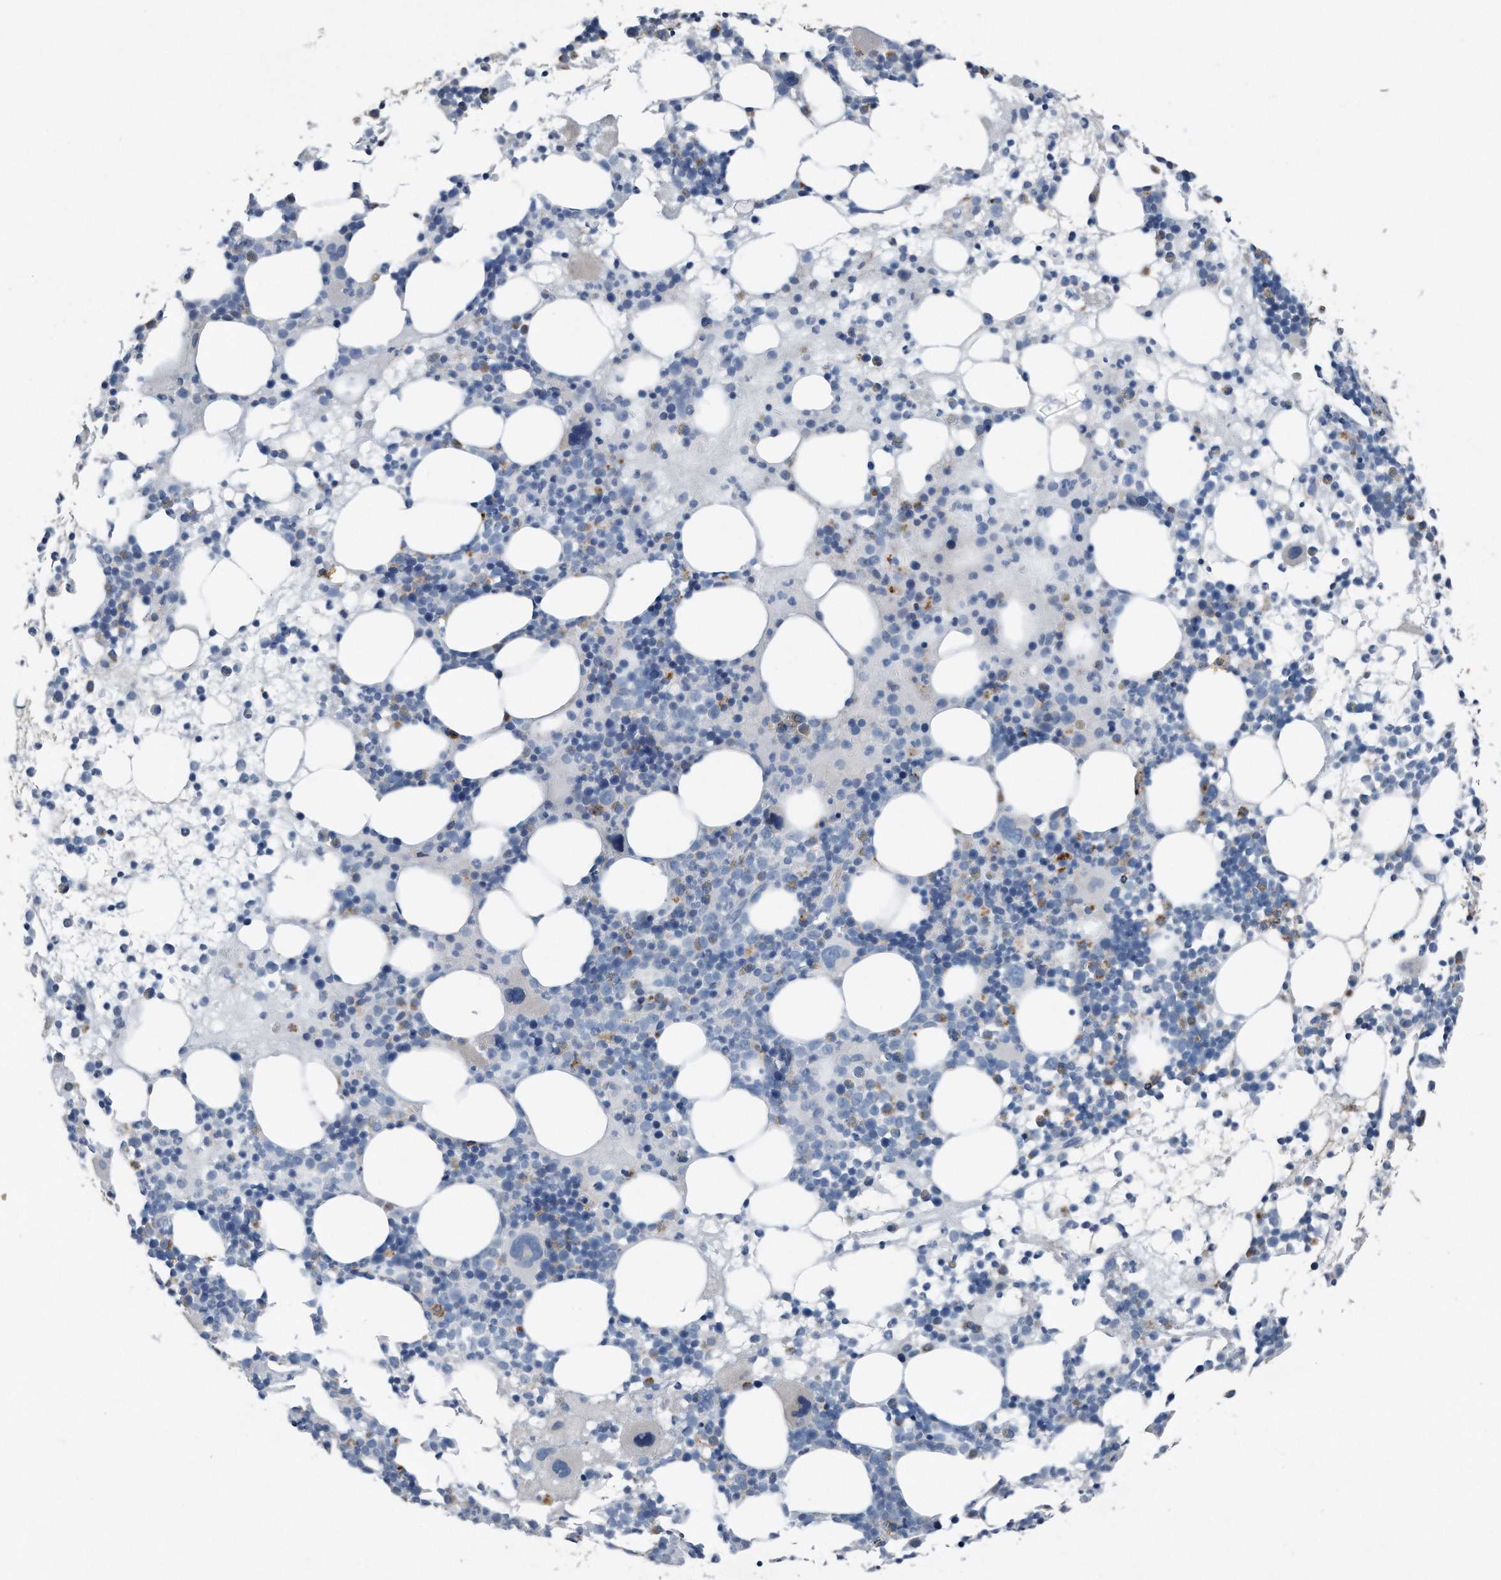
{"staining": {"intensity": "negative", "quantity": "none", "location": "none"}, "tissue": "bone marrow", "cell_type": "Hematopoietic cells", "image_type": "normal", "snomed": [{"axis": "morphology", "description": "Normal tissue, NOS"}, {"axis": "topography", "description": "Bone marrow"}], "caption": "DAB immunohistochemical staining of normal bone marrow exhibits no significant staining in hematopoietic cells.", "gene": "ZNF772", "patient": {"sex": "female", "age": 57}}